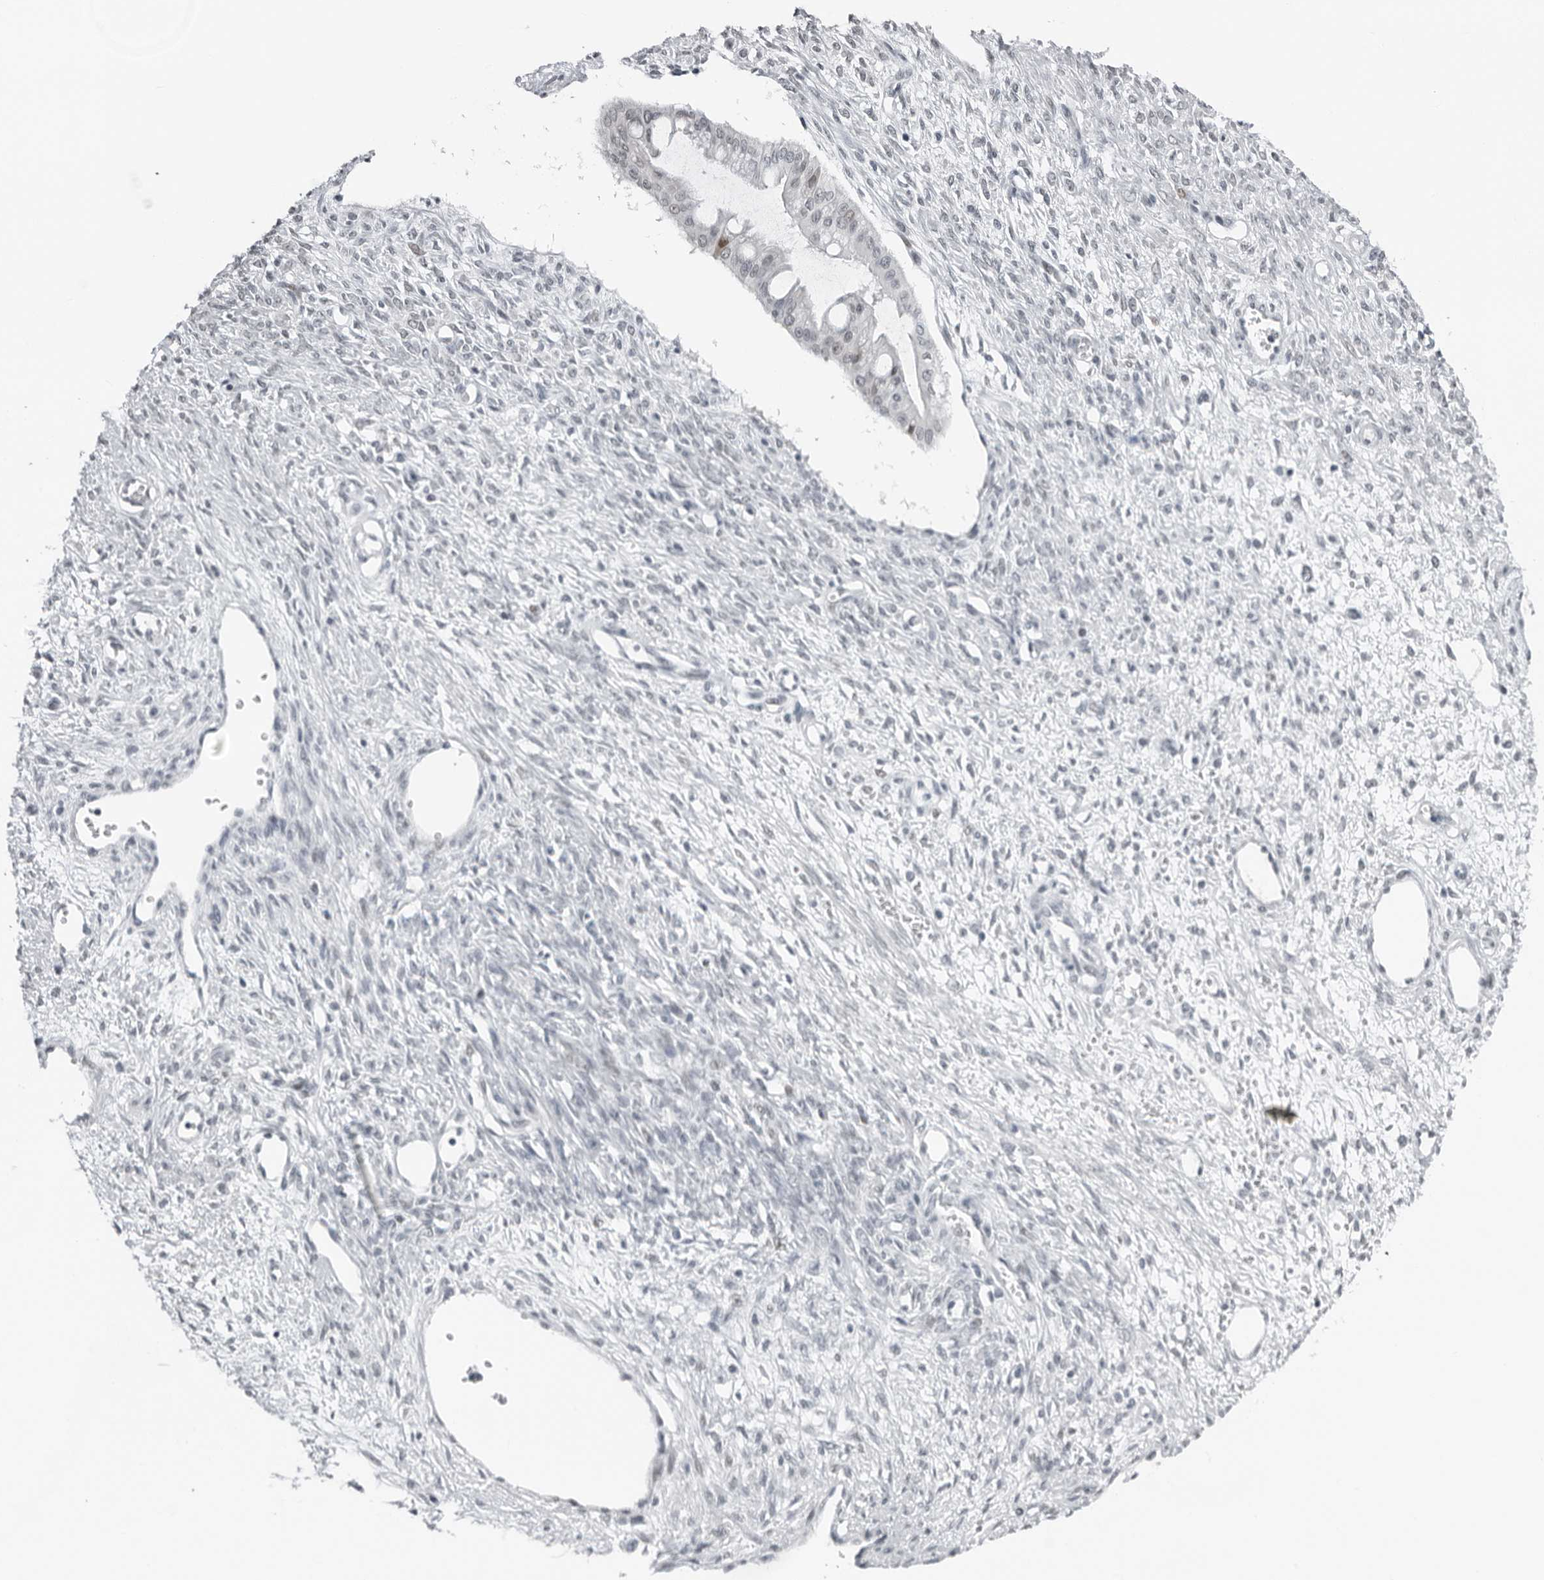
{"staining": {"intensity": "negative", "quantity": "none", "location": "none"}, "tissue": "ovarian cancer", "cell_type": "Tumor cells", "image_type": "cancer", "snomed": [{"axis": "morphology", "description": "Cystadenocarcinoma, mucinous, NOS"}, {"axis": "topography", "description": "Ovary"}], "caption": "Histopathology image shows no protein staining in tumor cells of ovarian cancer tissue. Brightfield microscopy of immunohistochemistry stained with DAB (3,3'-diaminobenzidine) (brown) and hematoxylin (blue), captured at high magnification.", "gene": "PPP1R42", "patient": {"sex": "female", "age": 73}}